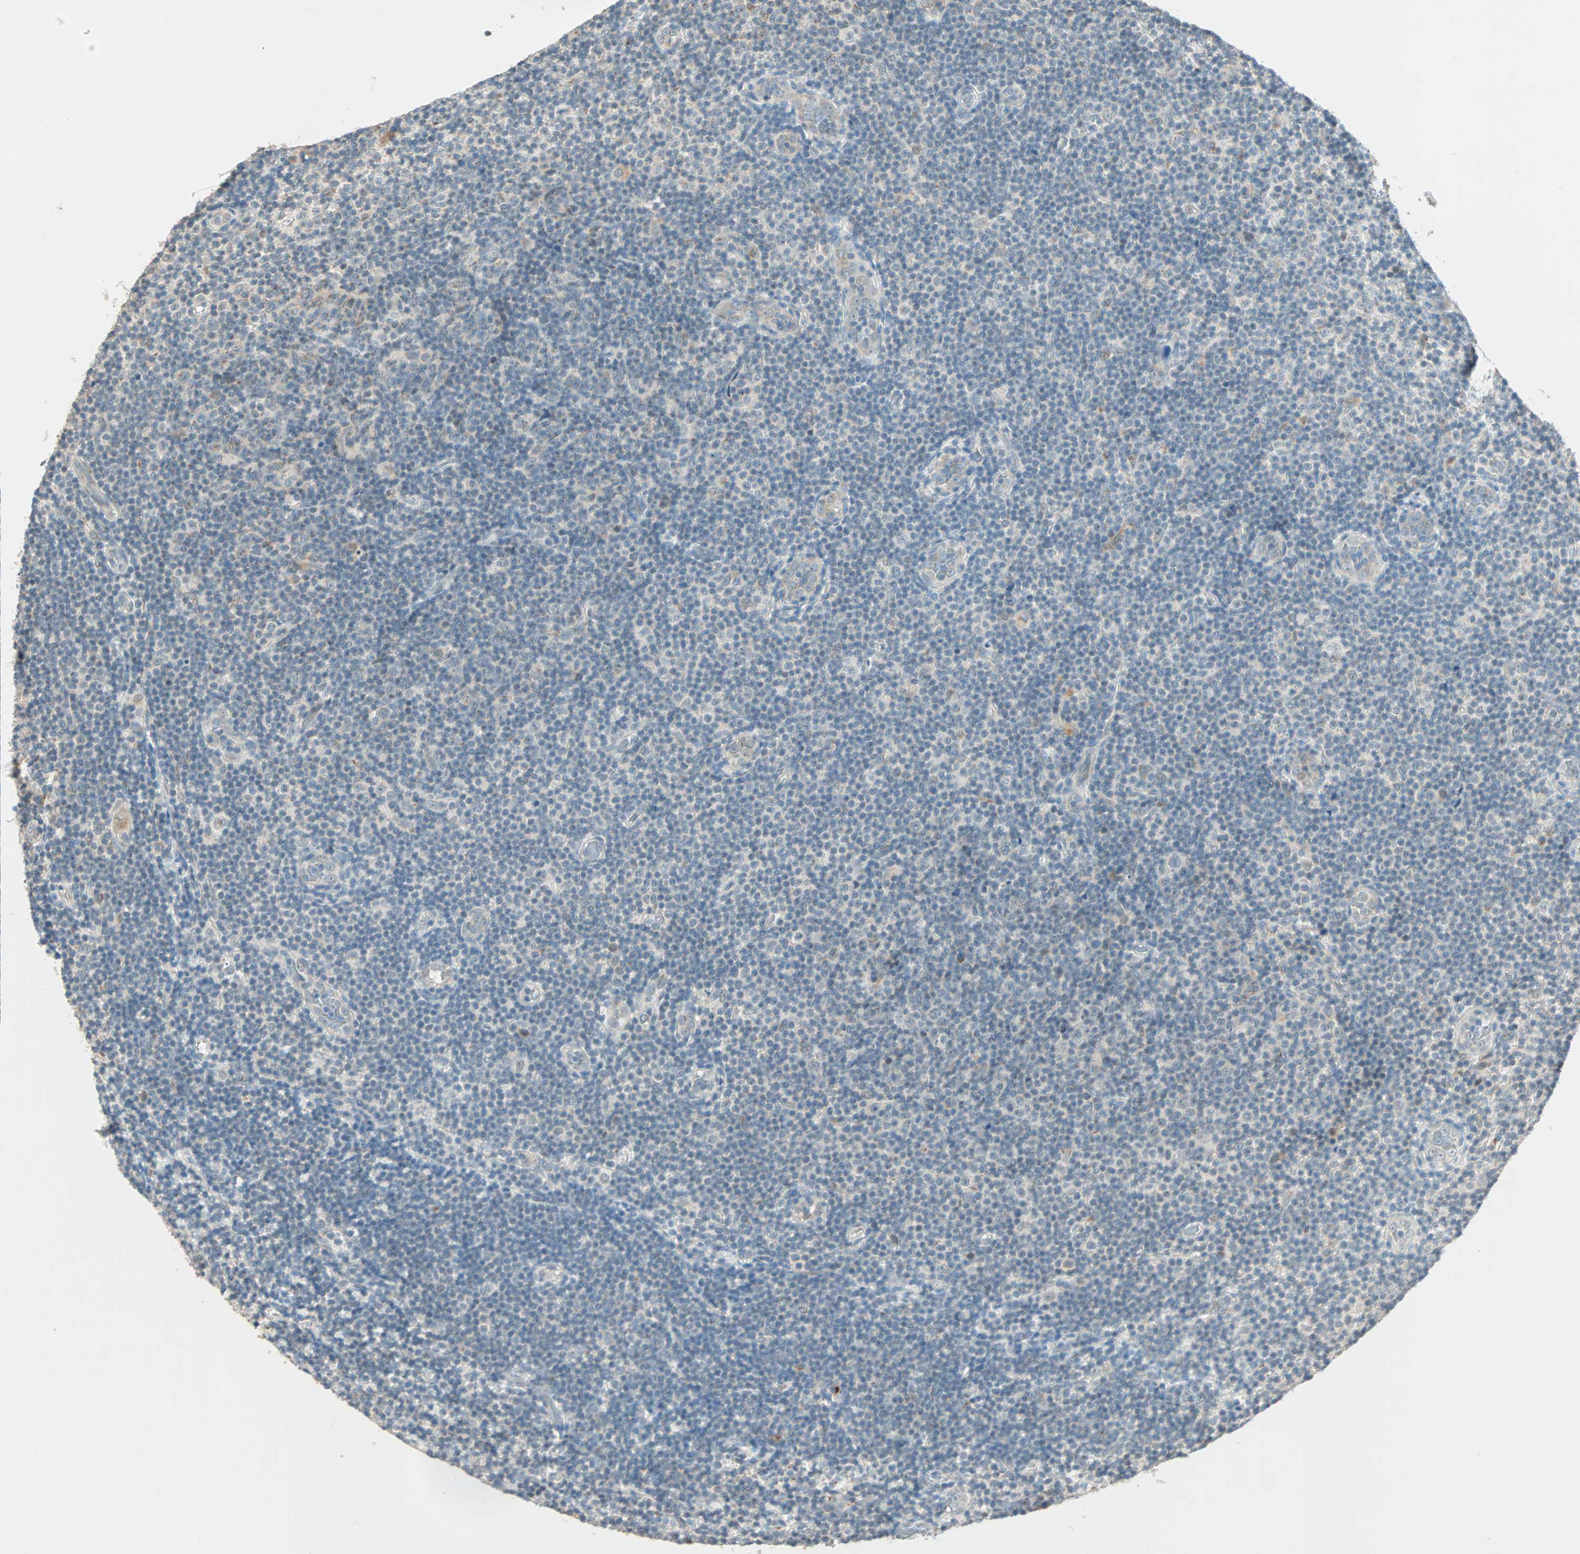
{"staining": {"intensity": "weak", "quantity": "<25%", "location": "cytoplasmic/membranous"}, "tissue": "lymphoma", "cell_type": "Tumor cells", "image_type": "cancer", "snomed": [{"axis": "morphology", "description": "Malignant lymphoma, non-Hodgkin's type, Low grade"}, {"axis": "topography", "description": "Lymph node"}], "caption": "Immunohistochemistry histopathology image of neoplastic tissue: human malignant lymphoma, non-Hodgkin's type (low-grade) stained with DAB (3,3'-diaminobenzidine) demonstrates no significant protein positivity in tumor cells. The staining is performed using DAB (3,3'-diaminobenzidine) brown chromogen with nuclei counter-stained in using hematoxylin.", "gene": "PRDM2", "patient": {"sex": "male", "age": 83}}